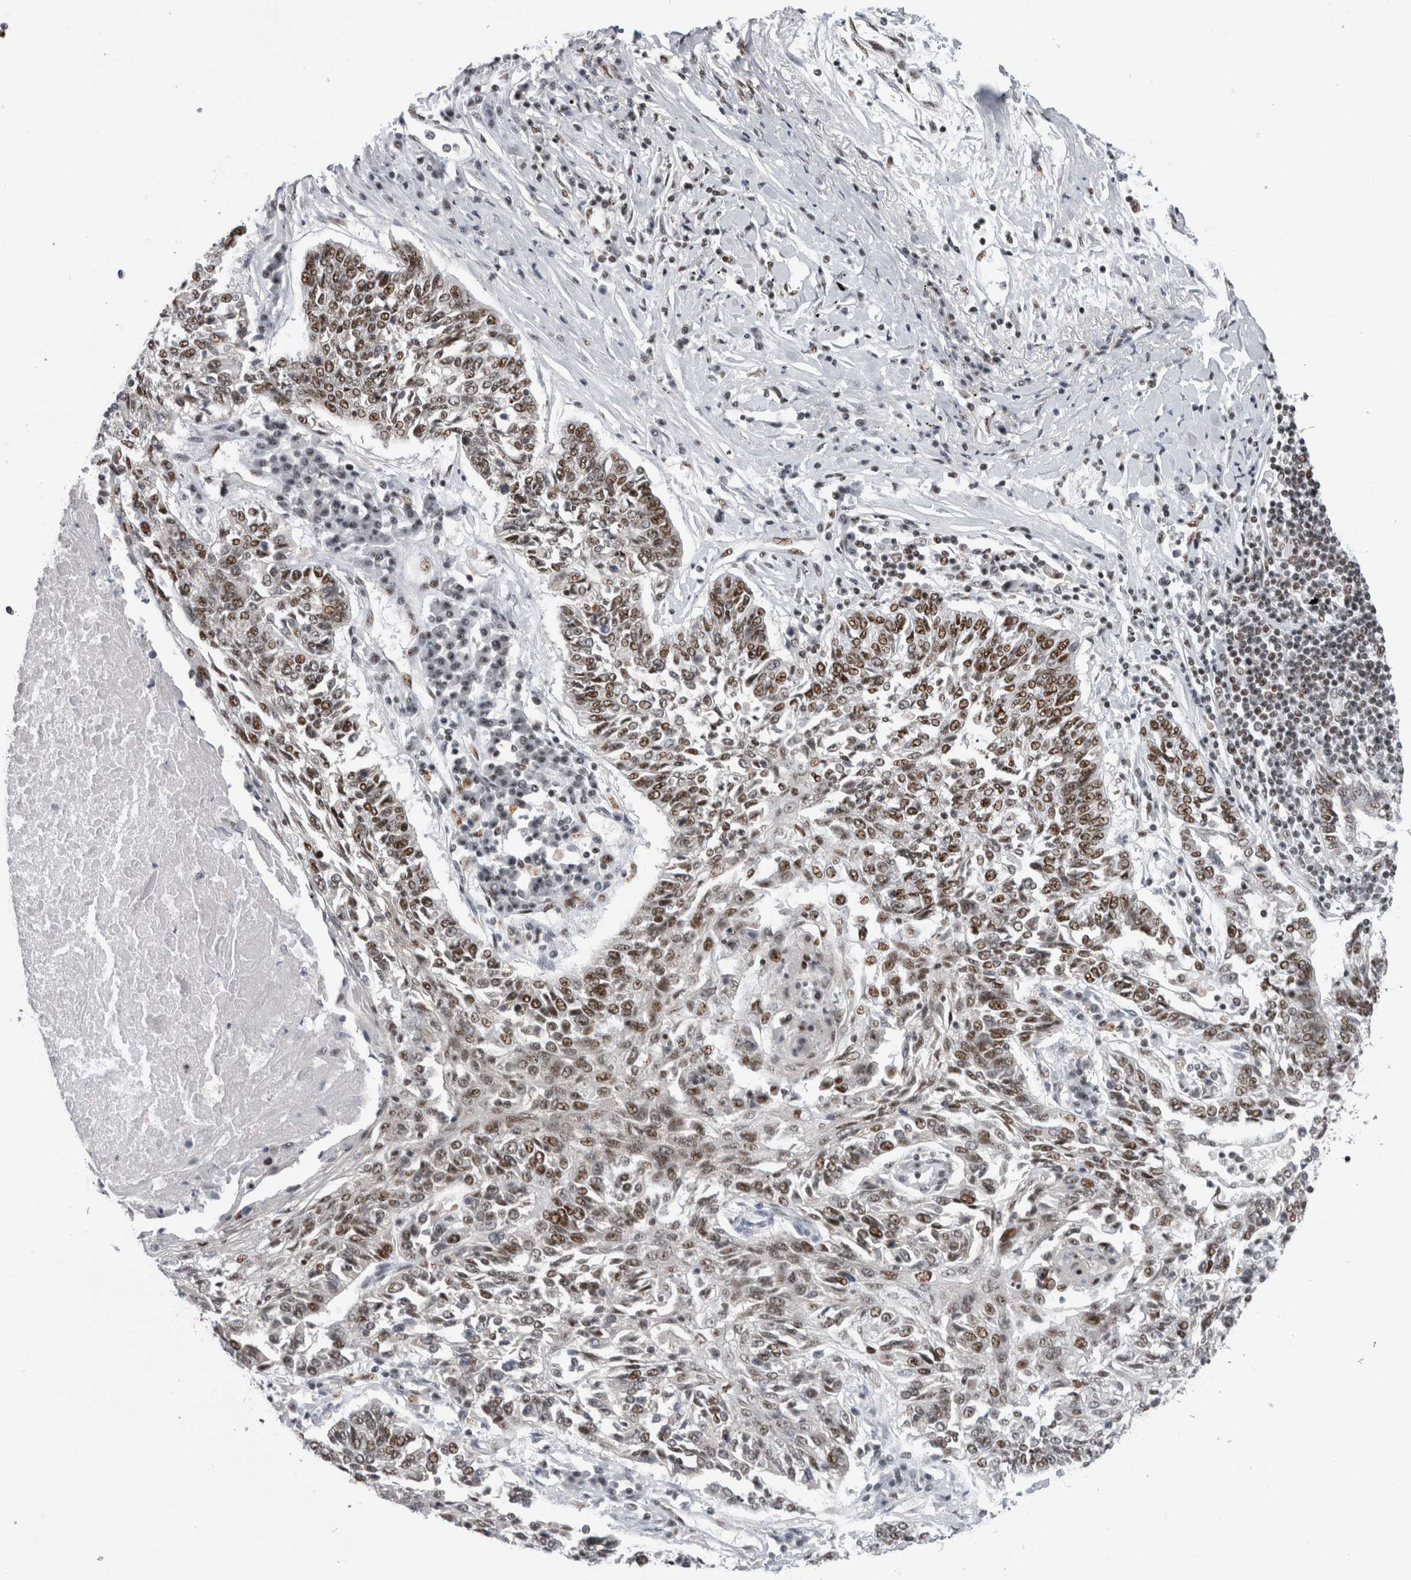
{"staining": {"intensity": "moderate", "quantity": "25%-75%", "location": "nuclear"}, "tissue": "lung cancer", "cell_type": "Tumor cells", "image_type": "cancer", "snomed": [{"axis": "morphology", "description": "Normal tissue, NOS"}, {"axis": "morphology", "description": "Squamous cell carcinoma, NOS"}, {"axis": "topography", "description": "Cartilage tissue"}, {"axis": "topography", "description": "Bronchus"}, {"axis": "topography", "description": "Lung"}], "caption": "Immunohistochemical staining of lung squamous cell carcinoma reveals moderate nuclear protein positivity in approximately 25%-75% of tumor cells.", "gene": "CDK11A", "patient": {"sex": "female", "age": 49}}